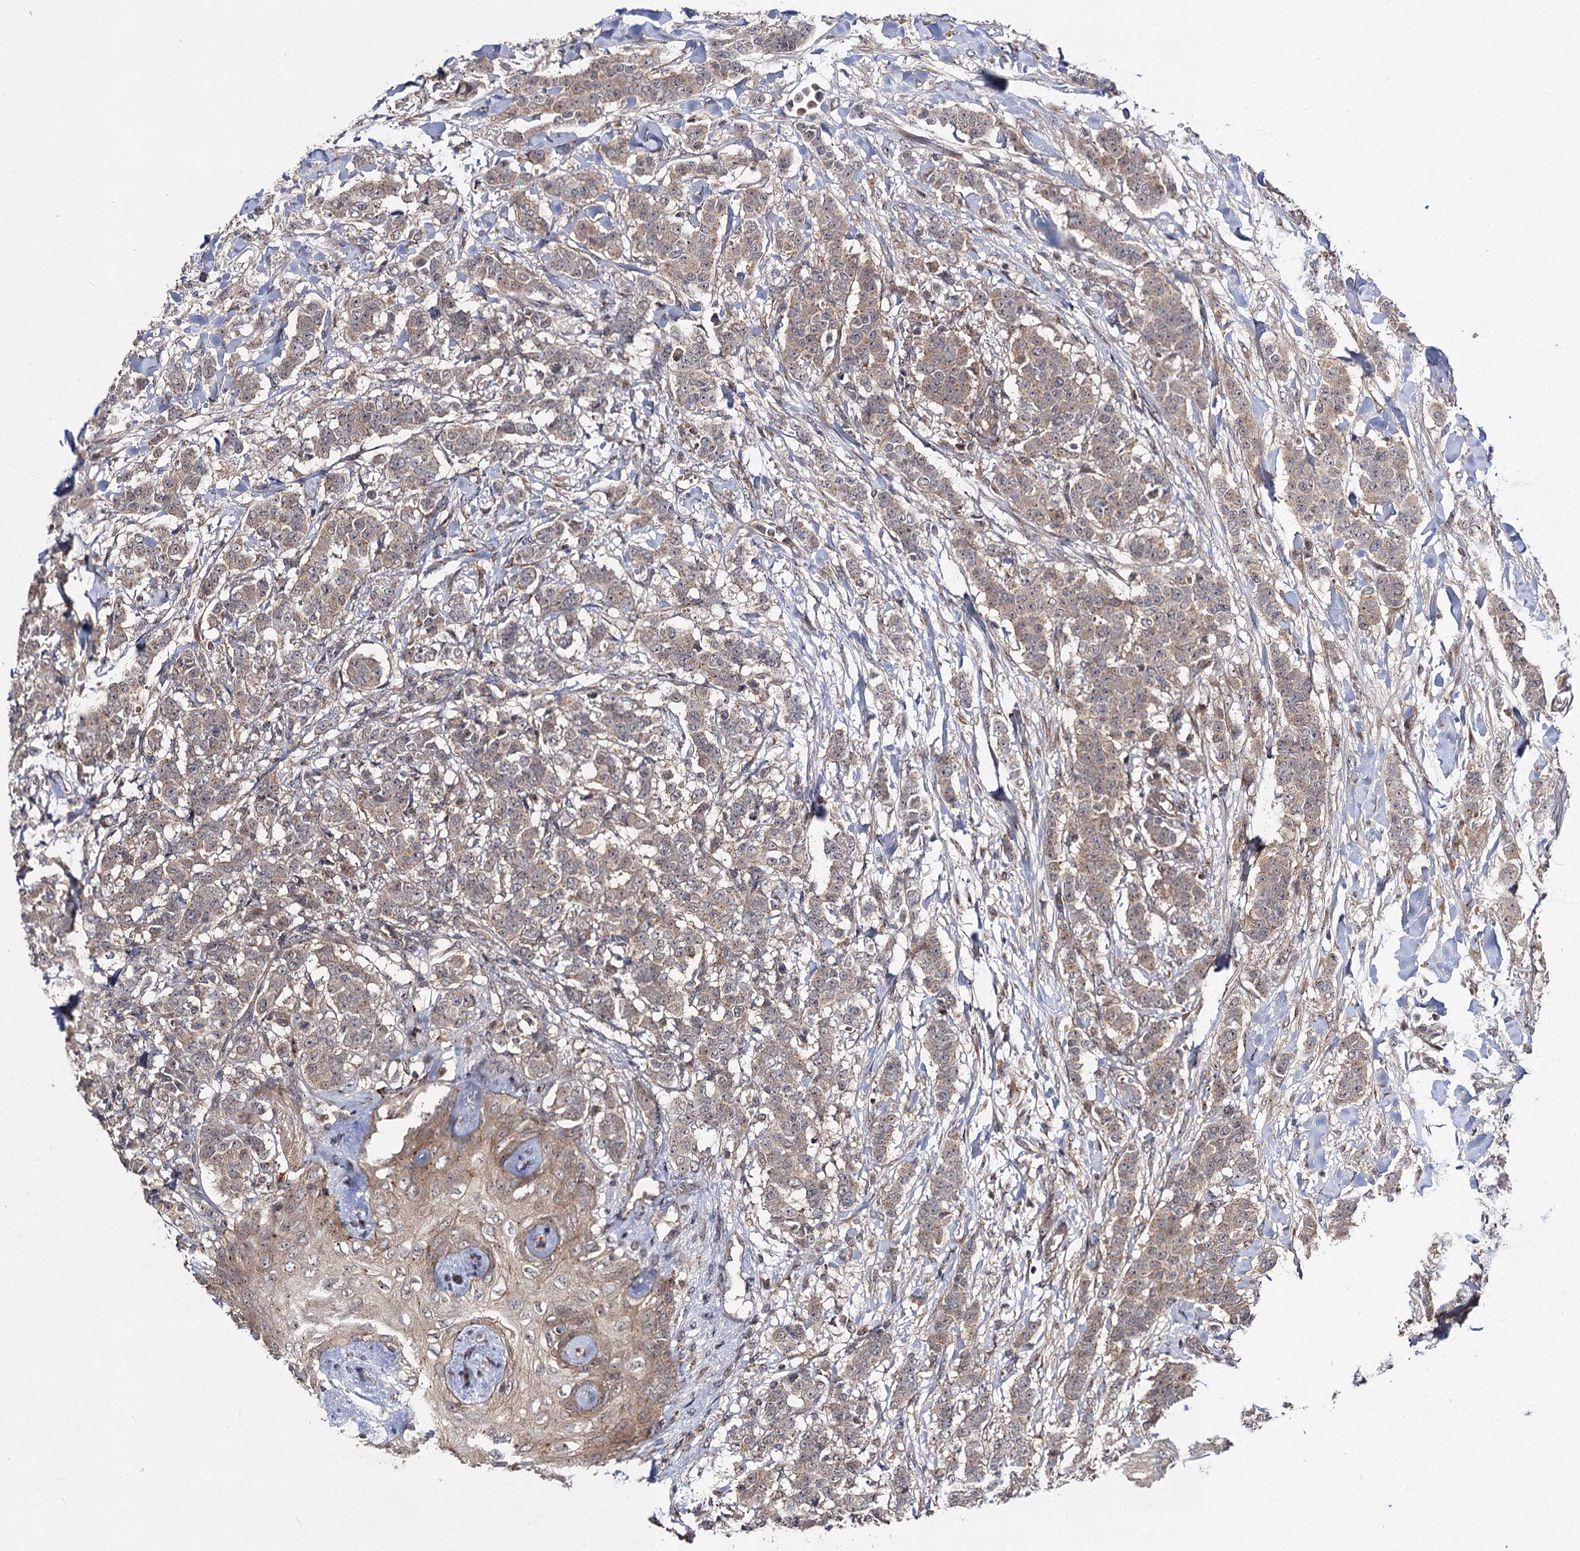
{"staining": {"intensity": "weak", "quantity": ">75%", "location": "cytoplasmic/membranous"}, "tissue": "breast cancer", "cell_type": "Tumor cells", "image_type": "cancer", "snomed": [{"axis": "morphology", "description": "Duct carcinoma"}, {"axis": "topography", "description": "Breast"}], "caption": "Immunohistochemical staining of breast cancer (invasive ductal carcinoma) demonstrates low levels of weak cytoplasmic/membranous expression in approximately >75% of tumor cells. The staining is performed using DAB brown chromogen to label protein expression. The nuclei are counter-stained blue using hematoxylin.", "gene": "KXD1", "patient": {"sex": "female", "age": 40}}